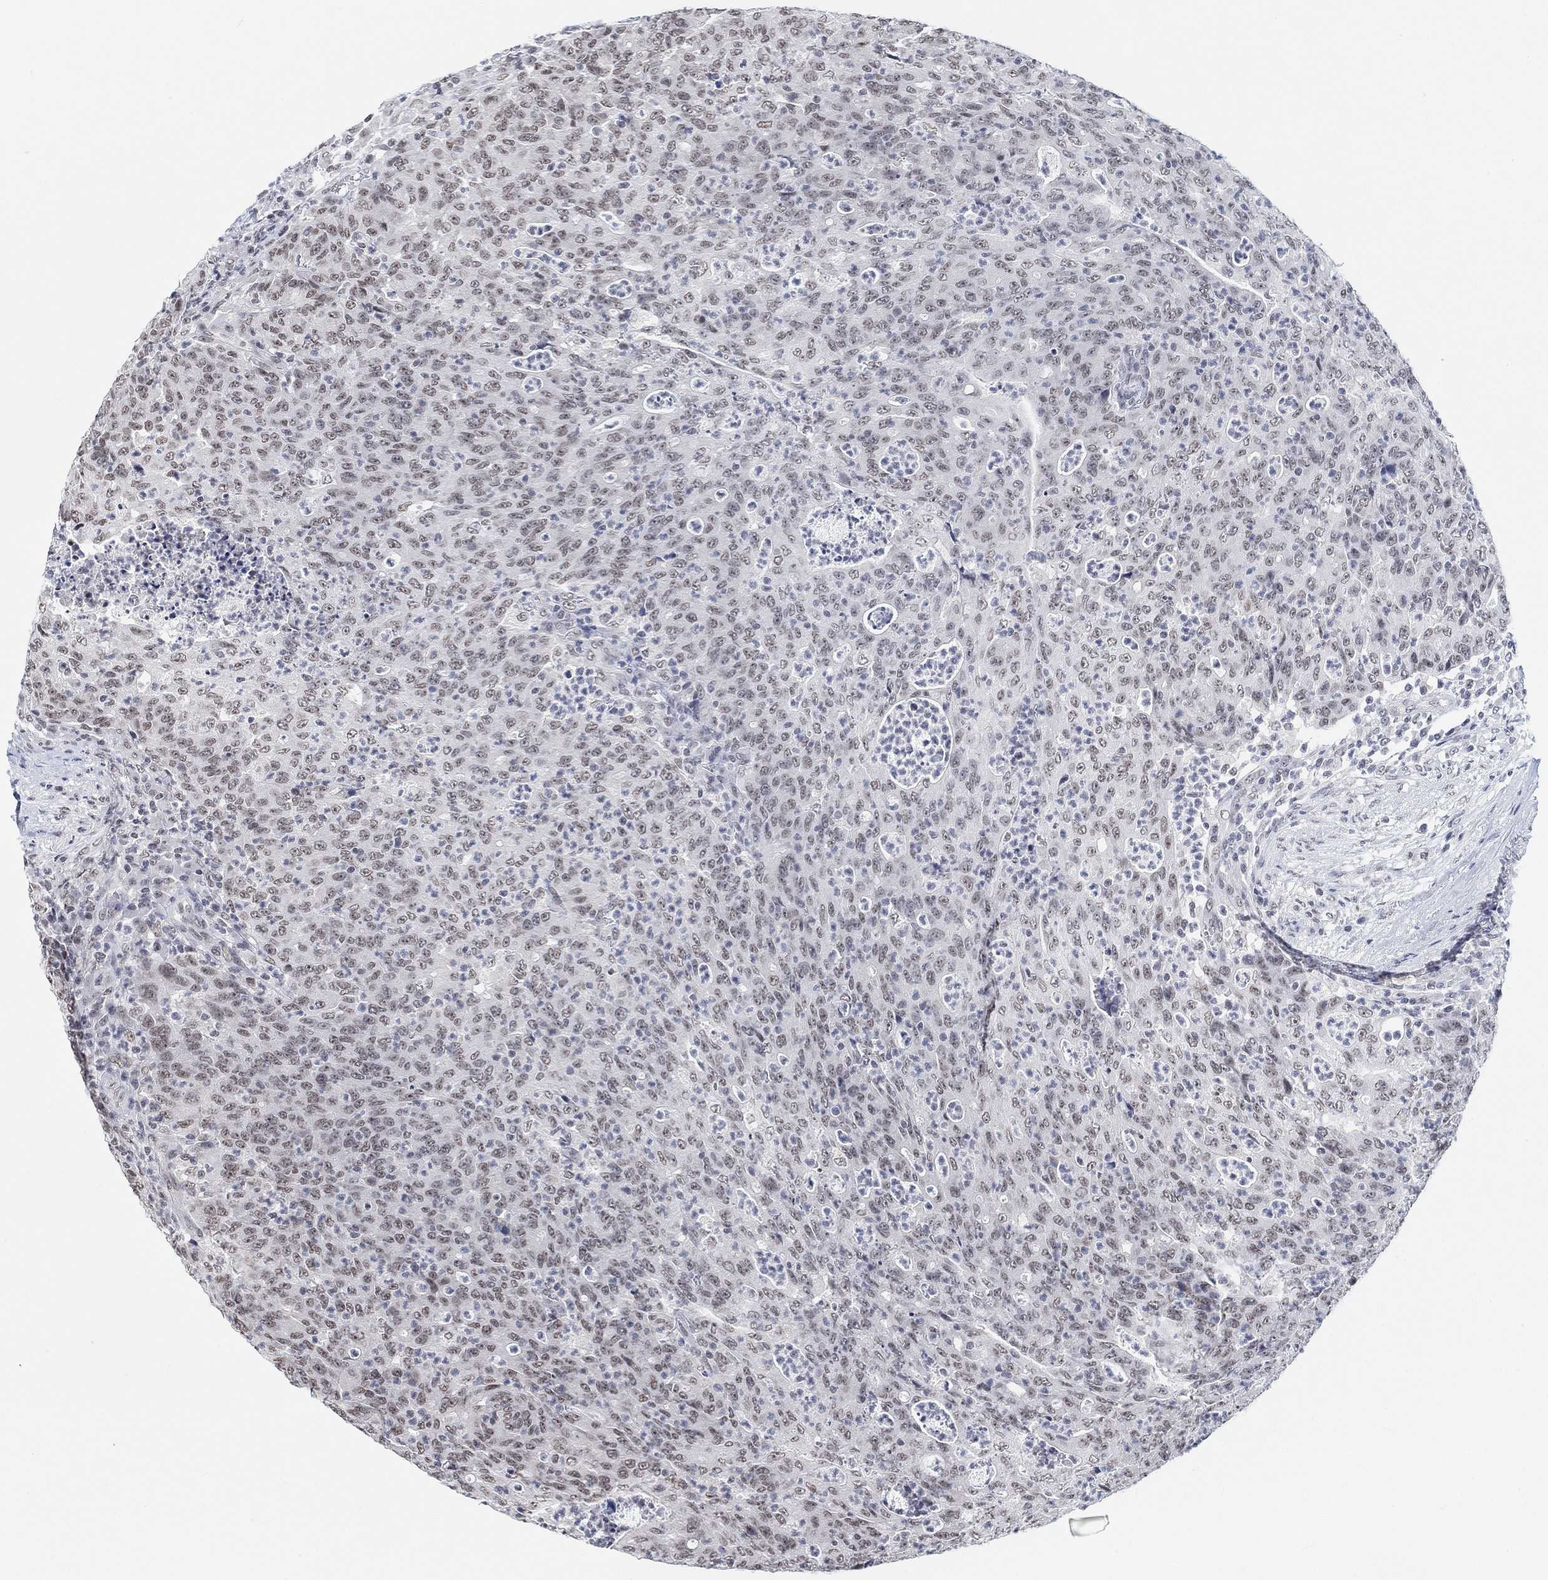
{"staining": {"intensity": "weak", "quantity": "25%-75%", "location": "nuclear"}, "tissue": "colorectal cancer", "cell_type": "Tumor cells", "image_type": "cancer", "snomed": [{"axis": "morphology", "description": "Adenocarcinoma, NOS"}, {"axis": "topography", "description": "Colon"}], "caption": "IHC of colorectal cancer (adenocarcinoma) shows low levels of weak nuclear staining in approximately 25%-75% of tumor cells.", "gene": "PURG", "patient": {"sex": "male", "age": 70}}